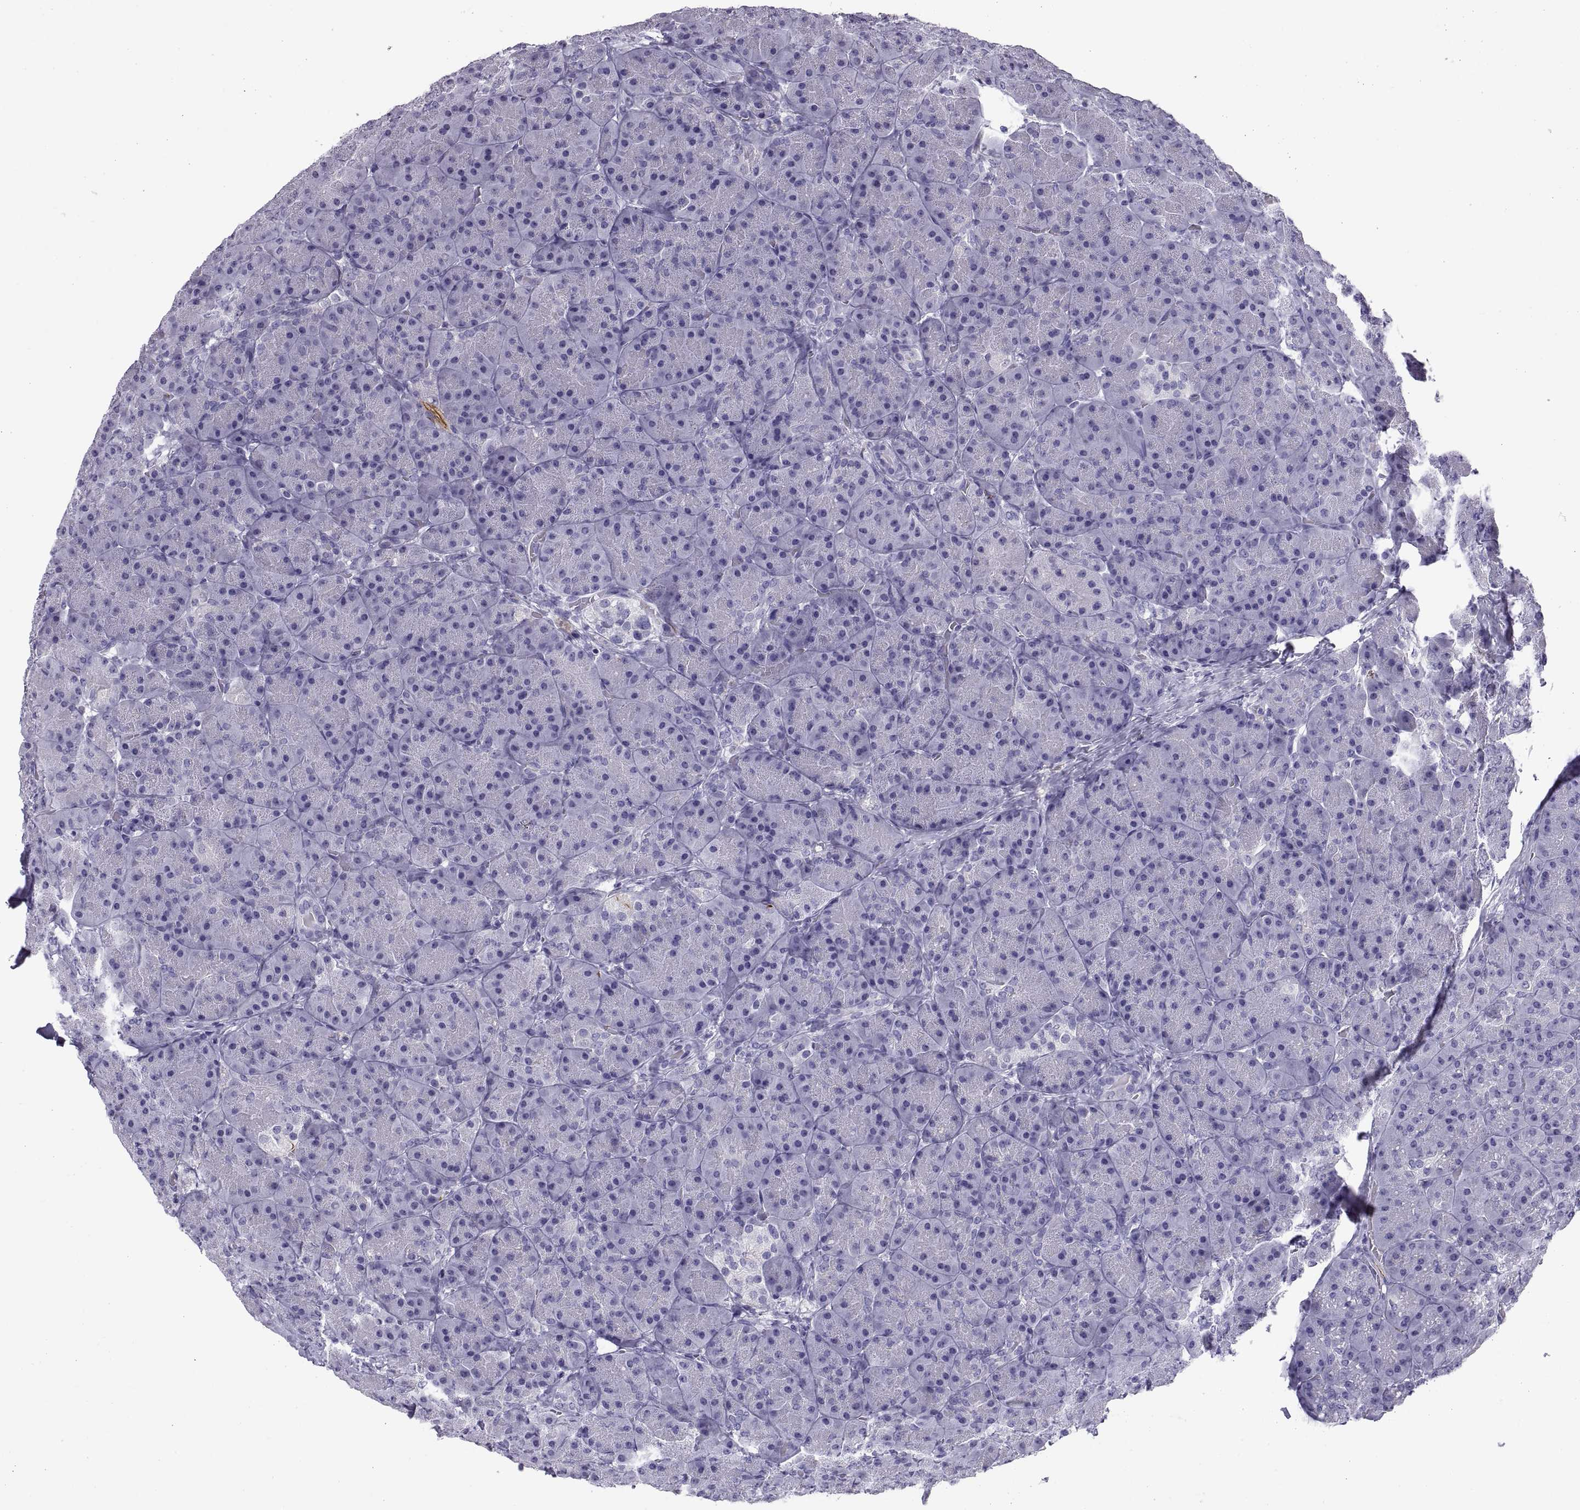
{"staining": {"intensity": "negative", "quantity": "none", "location": "none"}, "tissue": "pancreas", "cell_type": "Exocrine glandular cells", "image_type": "normal", "snomed": [{"axis": "morphology", "description": "Normal tissue, NOS"}, {"axis": "topography", "description": "Pancreas"}], "caption": "The image demonstrates no staining of exocrine glandular cells in unremarkable pancreas. (IHC, brightfield microscopy, high magnification).", "gene": "RGS20", "patient": {"sex": "male", "age": 57}}